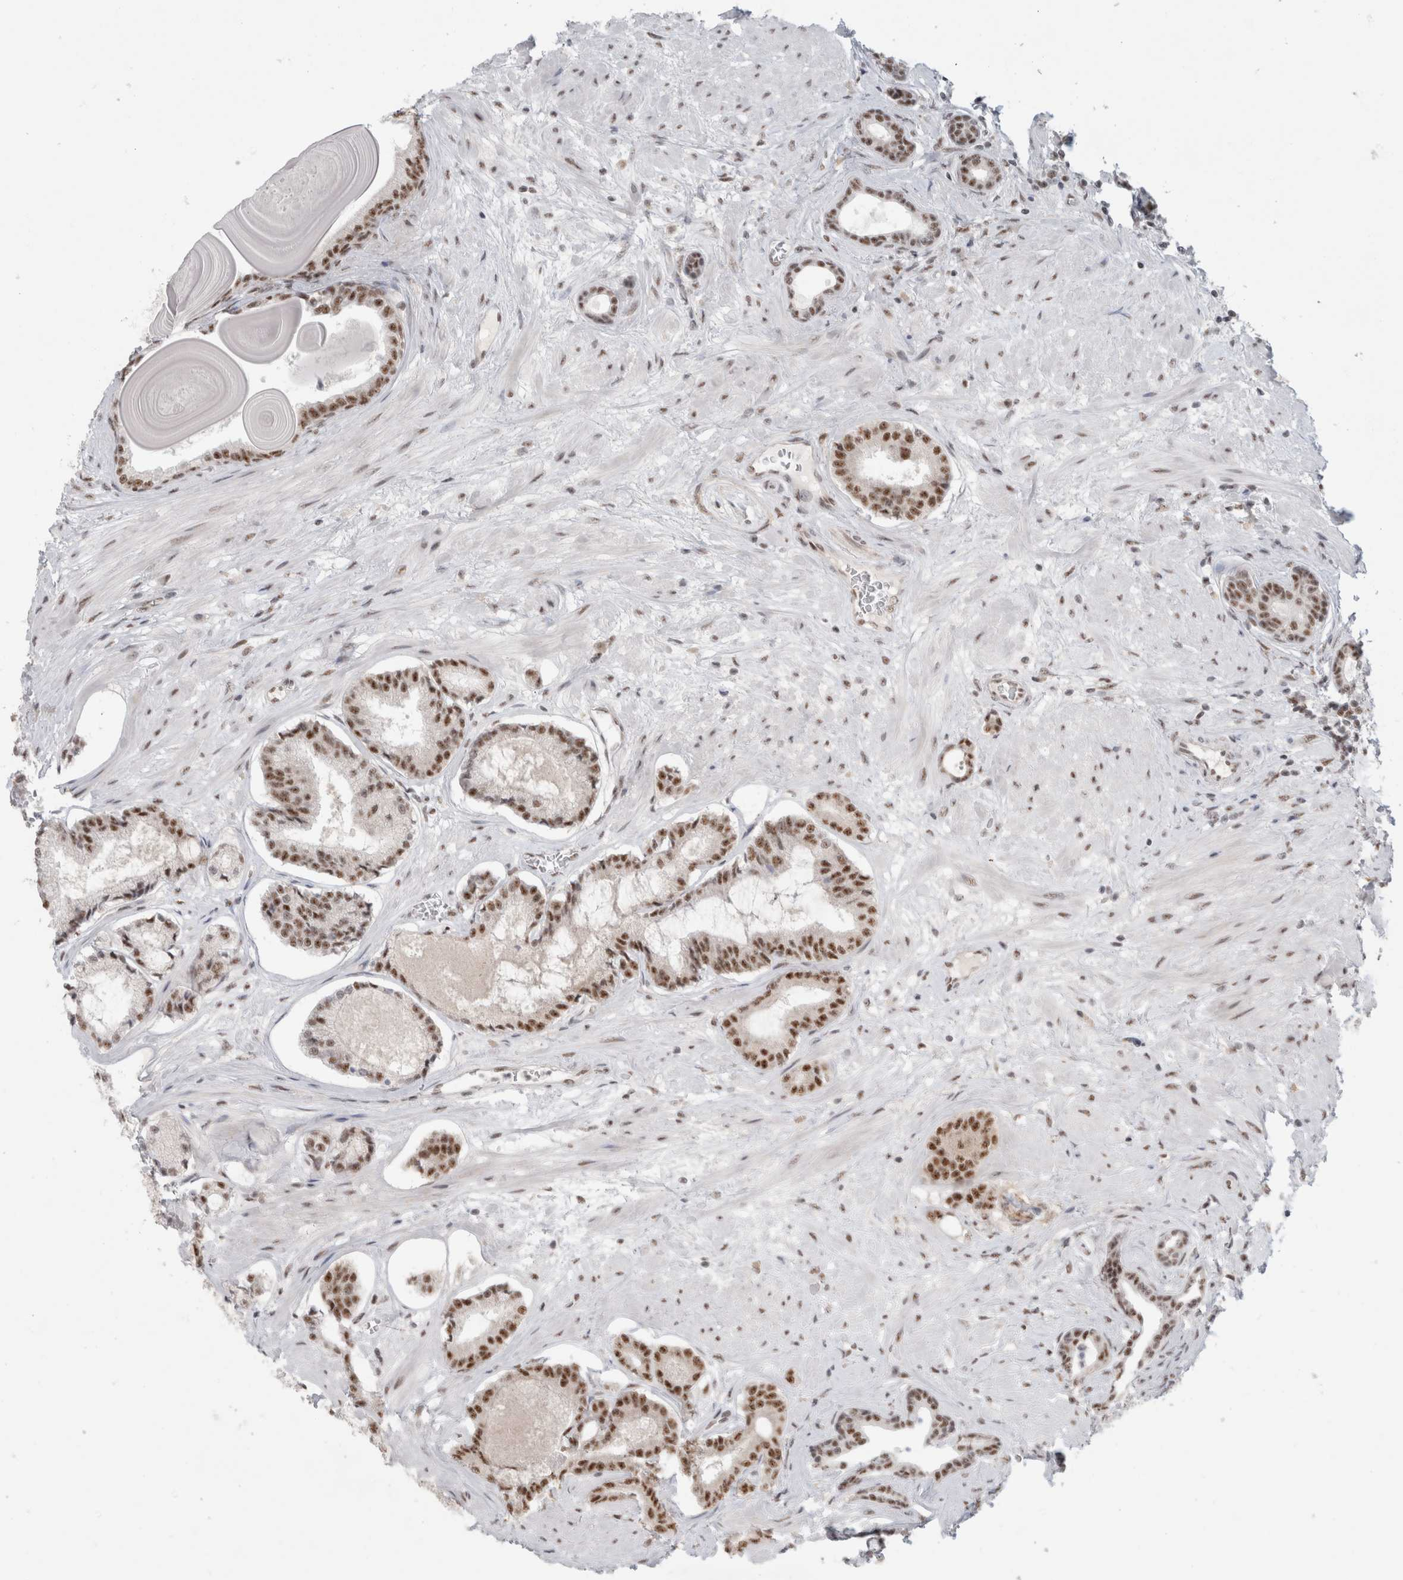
{"staining": {"intensity": "strong", "quantity": ">75%", "location": "nuclear"}, "tissue": "prostate cancer", "cell_type": "Tumor cells", "image_type": "cancer", "snomed": [{"axis": "morphology", "description": "Adenocarcinoma, Low grade"}, {"axis": "topography", "description": "Prostate"}], "caption": "Prostate low-grade adenocarcinoma stained with a brown dye demonstrates strong nuclear positive expression in approximately >75% of tumor cells.", "gene": "TRMT12", "patient": {"sex": "male", "age": 60}}